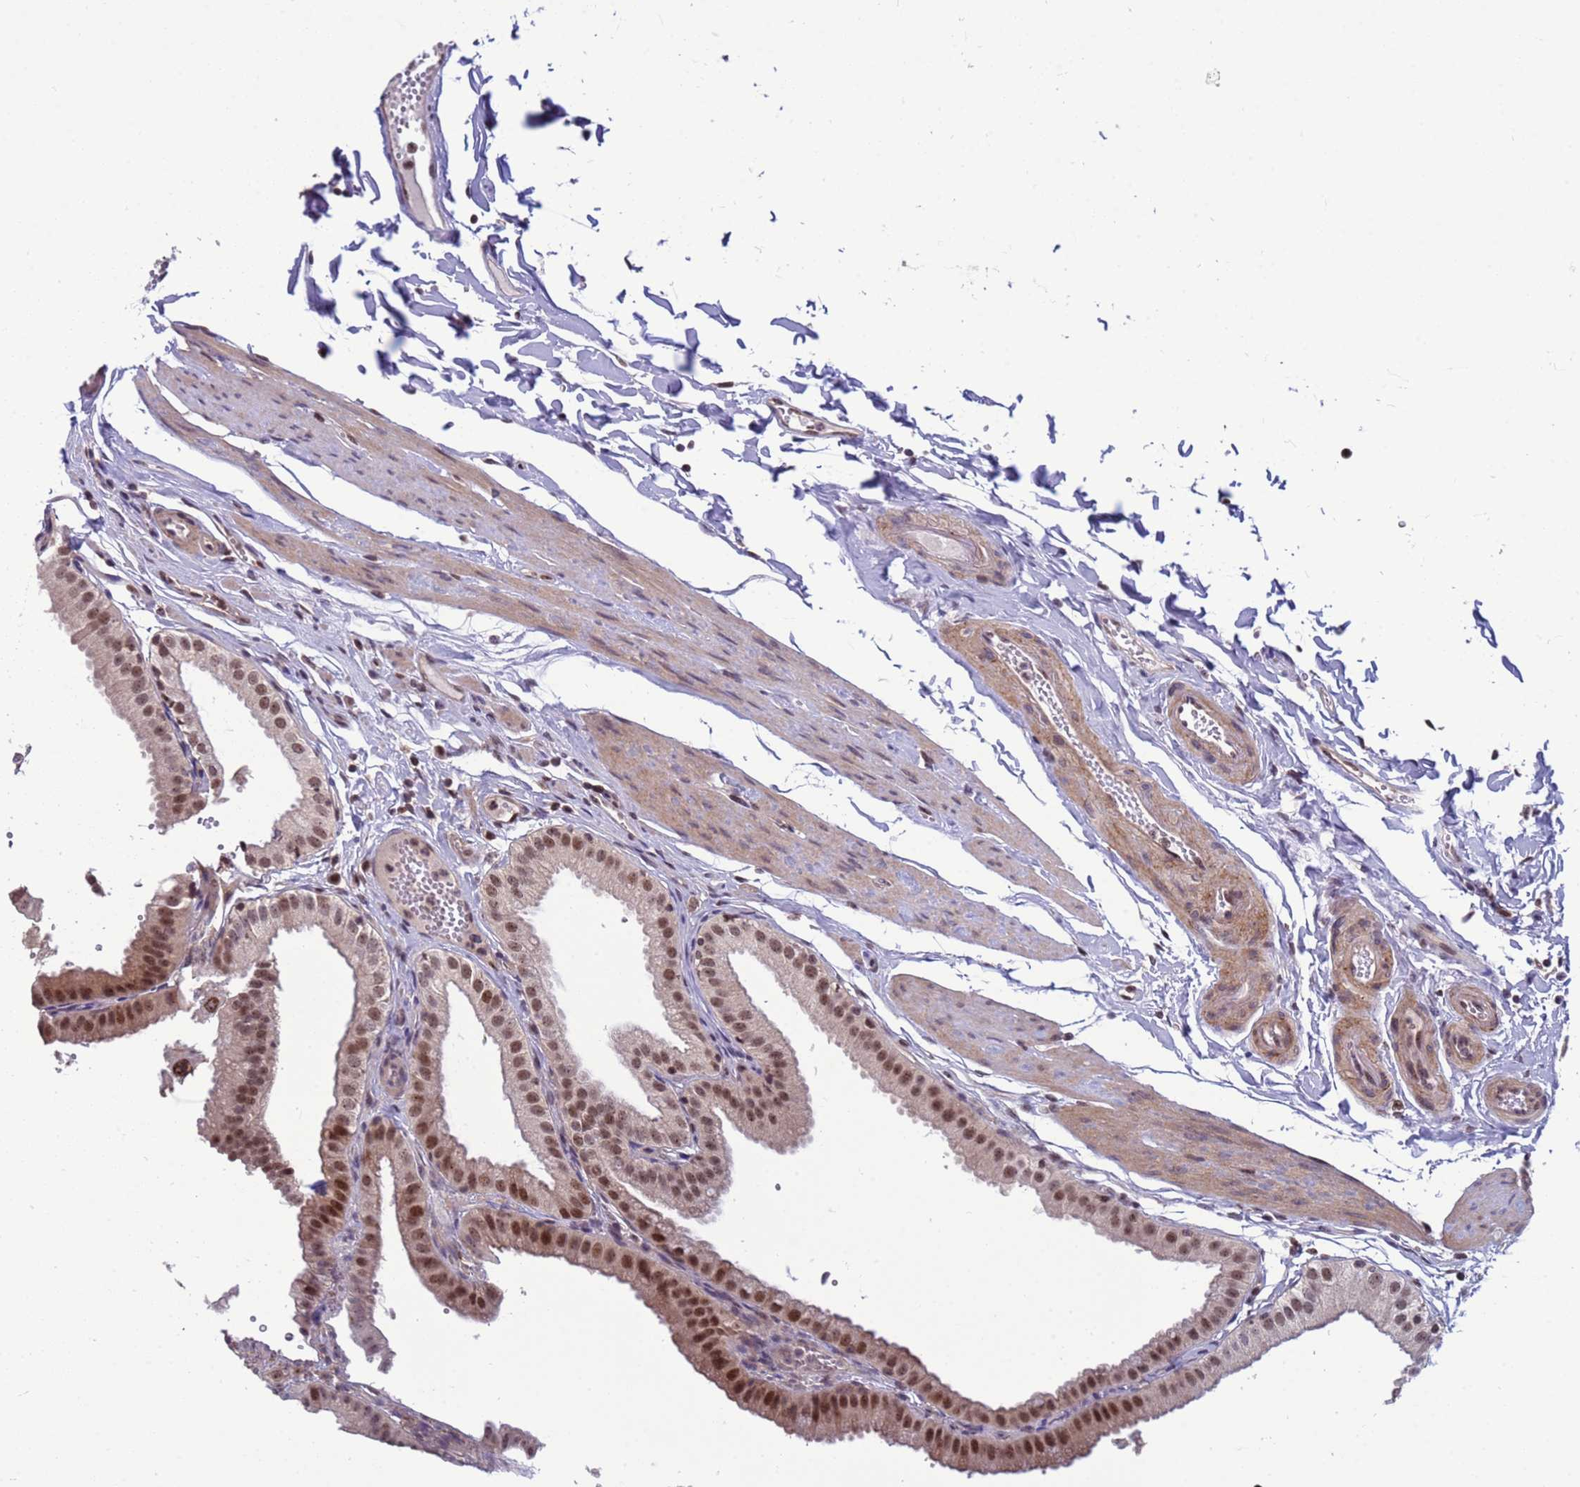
{"staining": {"intensity": "moderate", "quantity": ">75%", "location": "nuclear"}, "tissue": "gallbladder", "cell_type": "Glandular cells", "image_type": "normal", "snomed": [{"axis": "morphology", "description": "Normal tissue, NOS"}, {"axis": "topography", "description": "Gallbladder"}], "caption": "A medium amount of moderate nuclear expression is appreciated in about >75% of glandular cells in normal gallbladder. Immunohistochemistry stains the protein of interest in brown and the nuclei are stained blue.", "gene": "NSL1", "patient": {"sex": "female", "age": 61}}